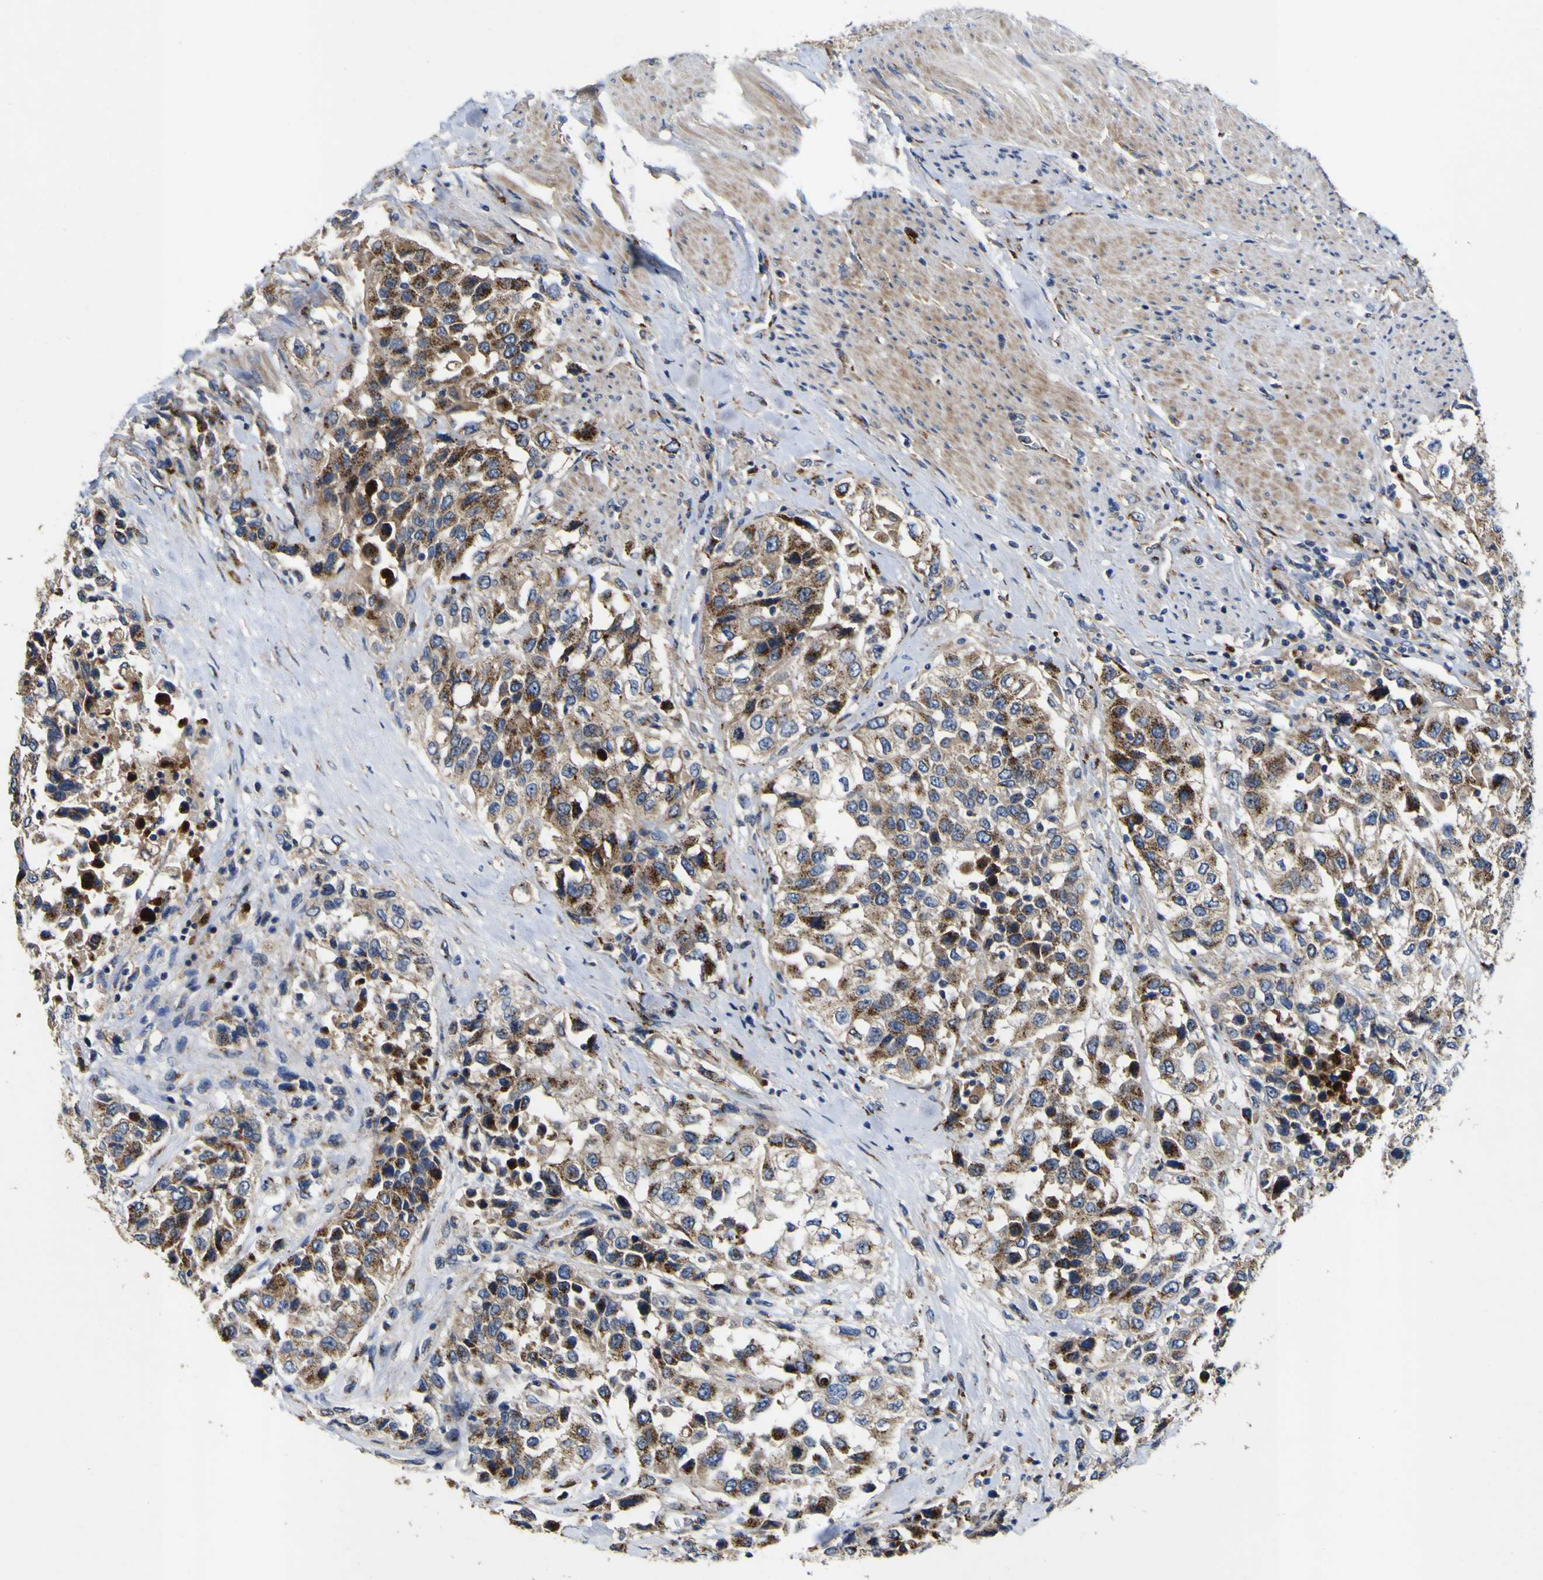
{"staining": {"intensity": "strong", "quantity": ">75%", "location": "cytoplasmic/membranous"}, "tissue": "urothelial cancer", "cell_type": "Tumor cells", "image_type": "cancer", "snomed": [{"axis": "morphology", "description": "Urothelial carcinoma, High grade"}, {"axis": "topography", "description": "Urinary bladder"}], "caption": "Immunohistochemistry of high-grade urothelial carcinoma reveals high levels of strong cytoplasmic/membranous staining in approximately >75% of tumor cells.", "gene": "COA1", "patient": {"sex": "female", "age": 80}}